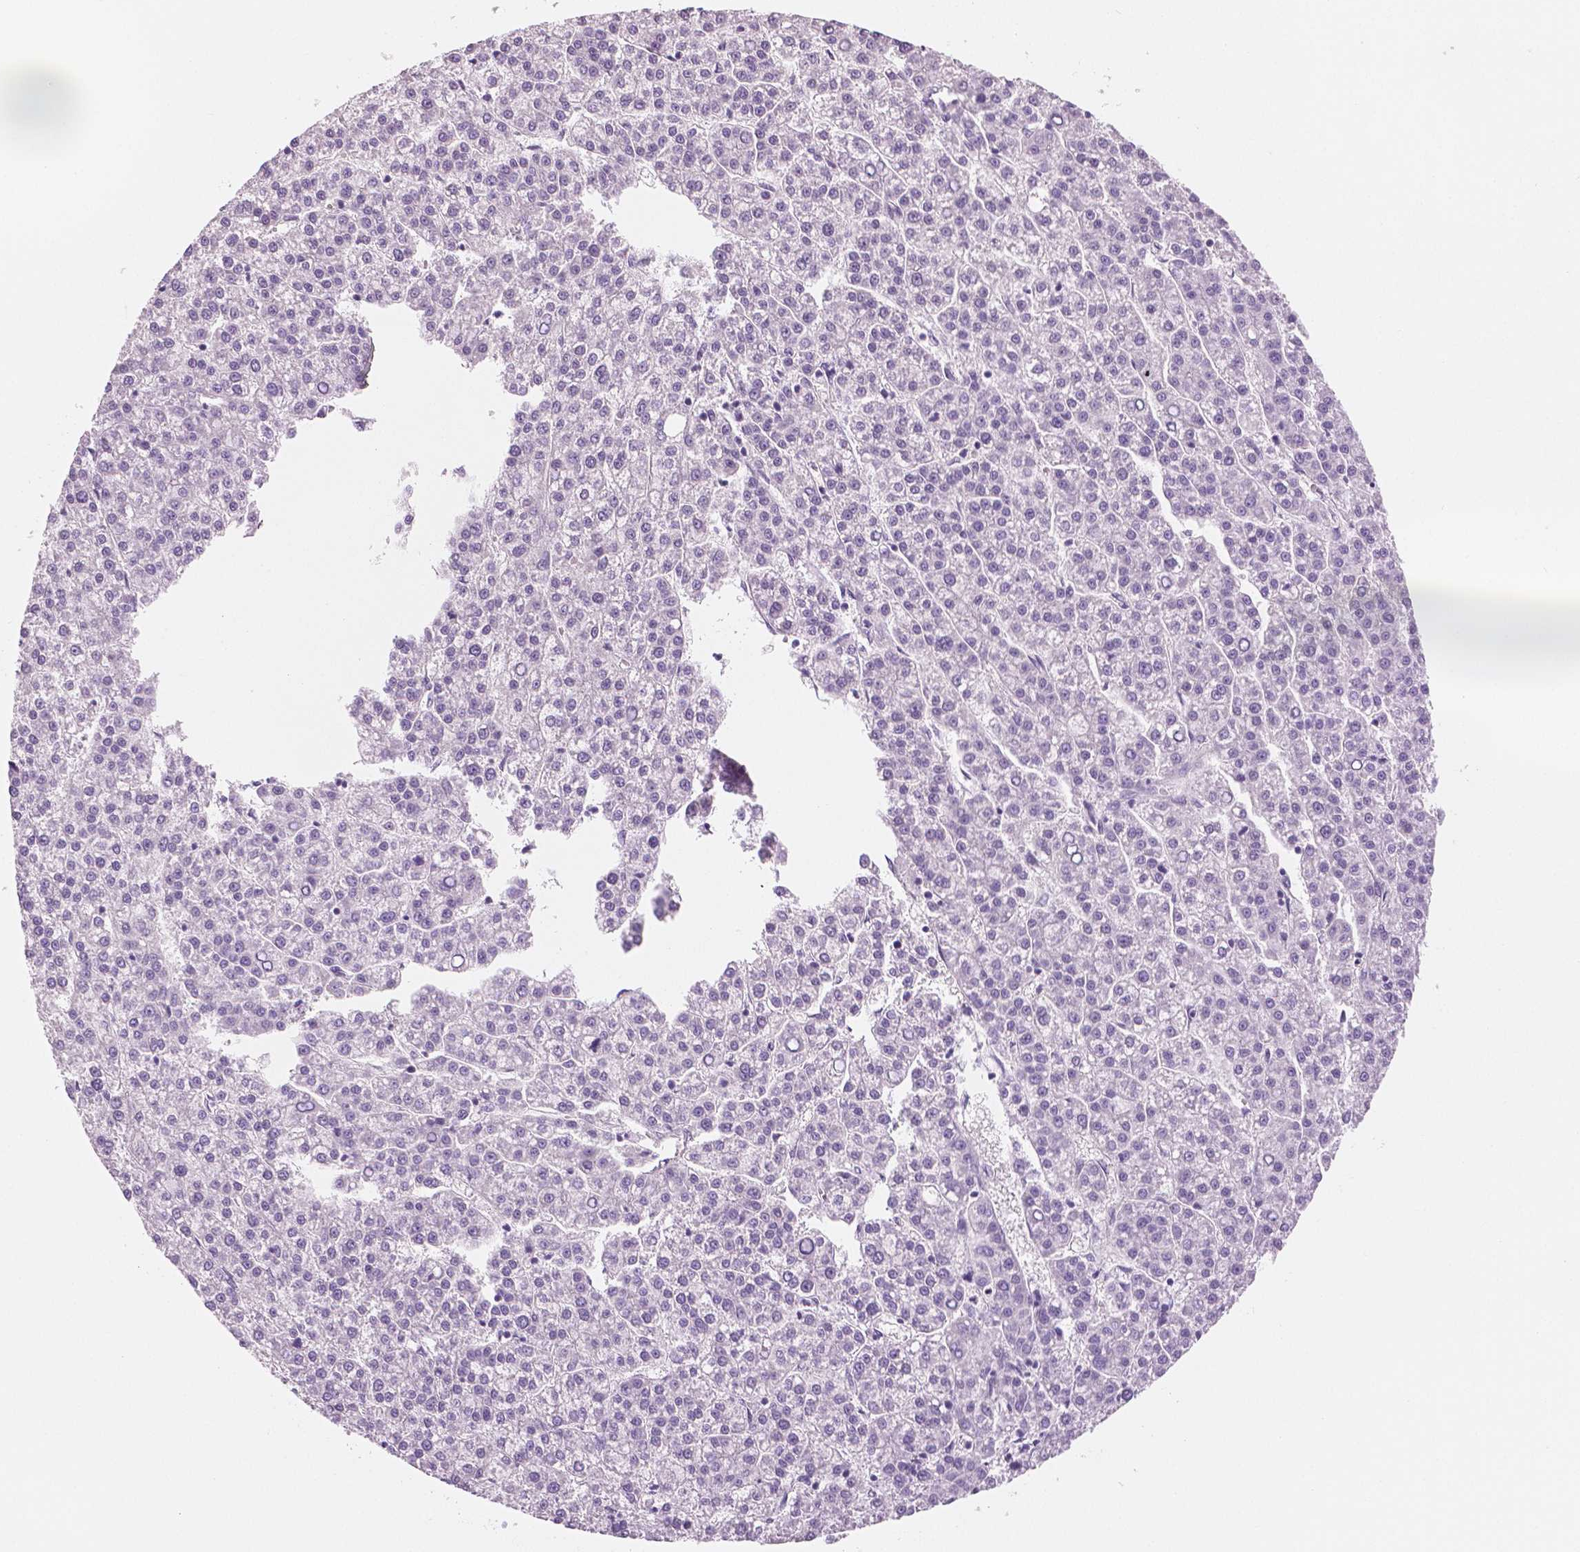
{"staining": {"intensity": "negative", "quantity": "none", "location": "none"}, "tissue": "liver cancer", "cell_type": "Tumor cells", "image_type": "cancer", "snomed": [{"axis": "morphology", "description": "Carcinoma, Hepatocellular, NOS"}, {"axis": "topography", "description": "Liver"}], "caption": "This is an immunohistochemistry photomicrograph of human hepatocellular carcinoma (liver). There is no expression in tumor cells.", "gene": "SLC24A1", "patient": {"sex": "female", "age": 58}}